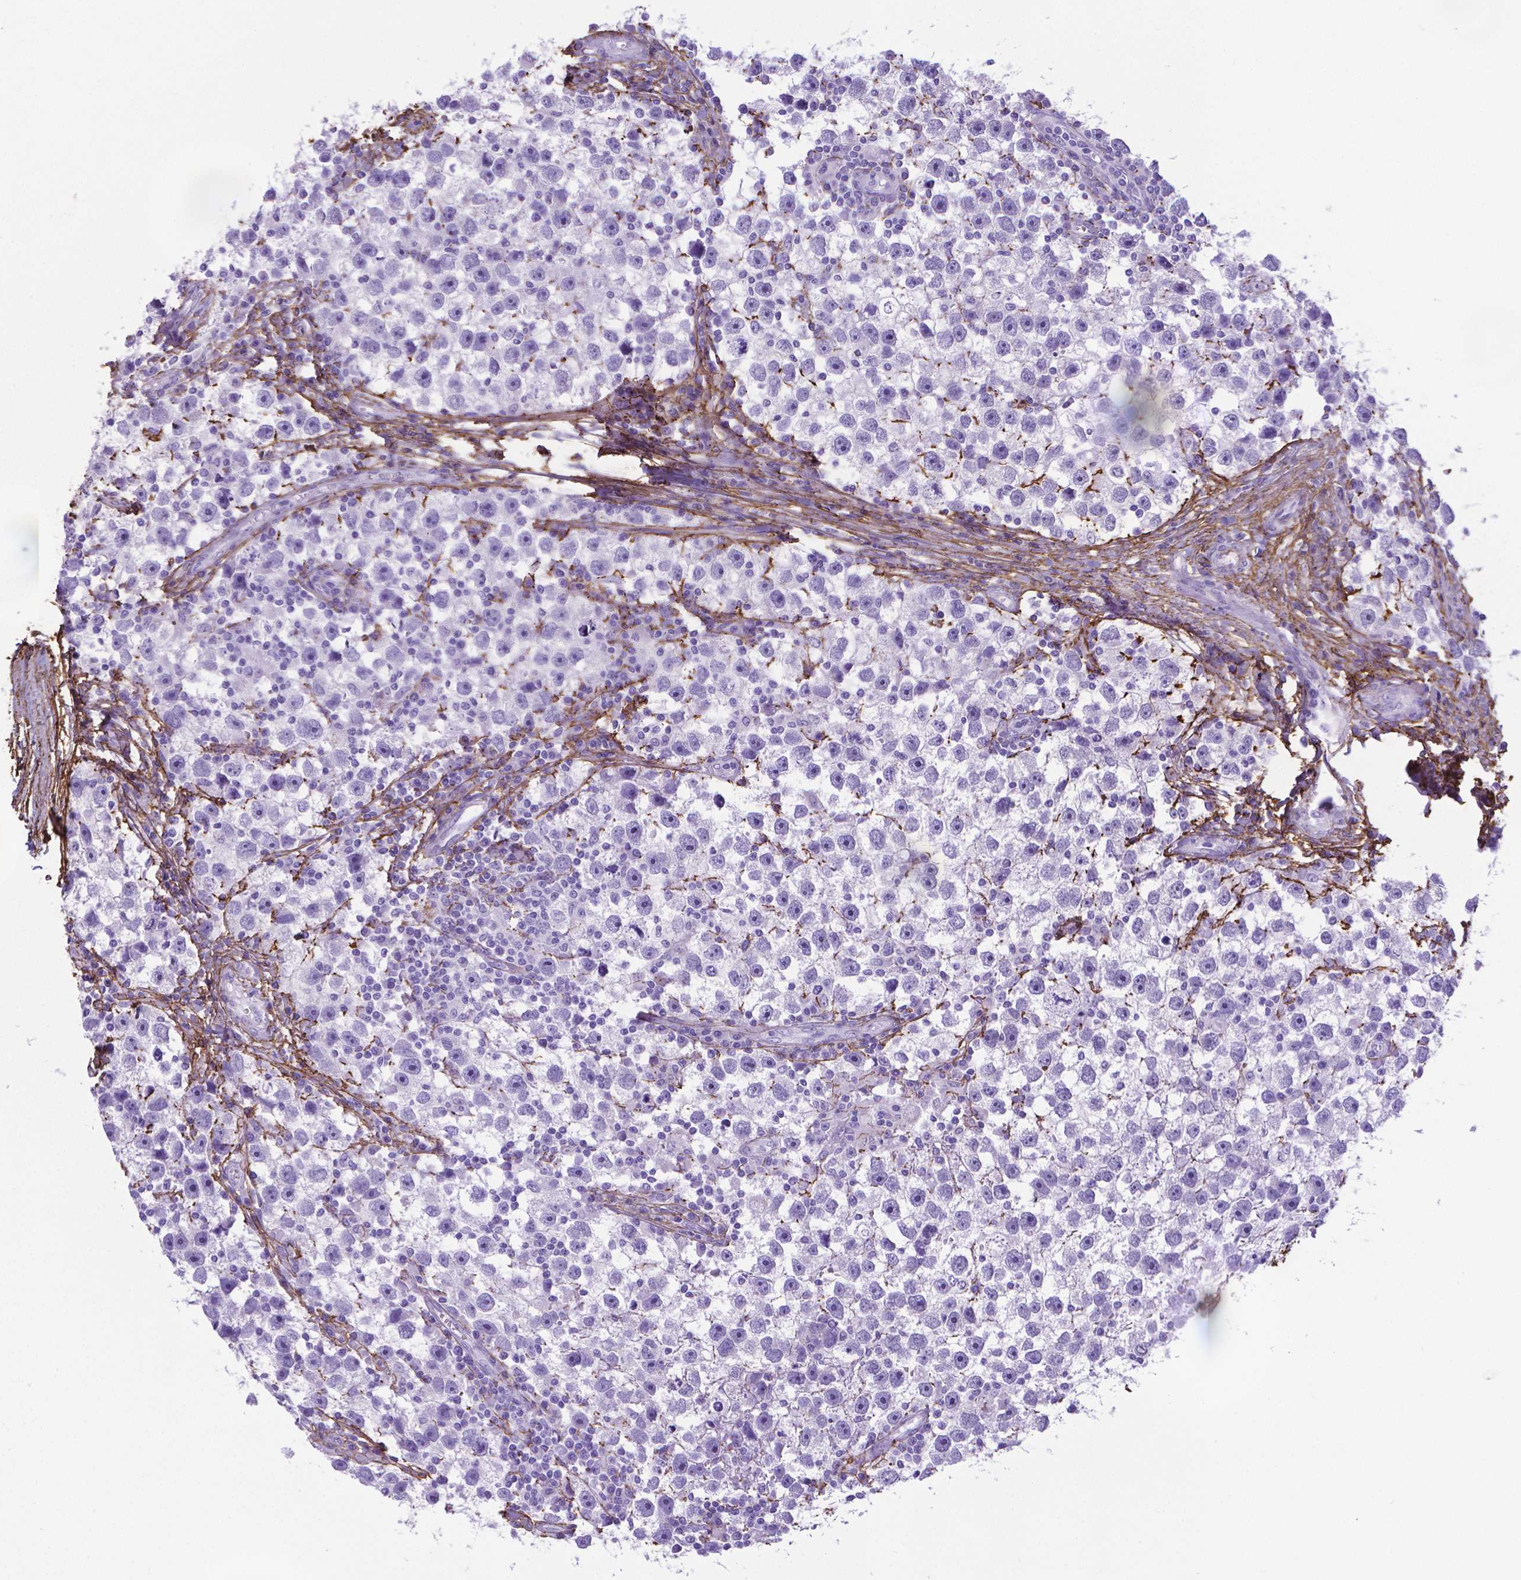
{"staining": {"intensity": "negative", "quantity": "none", "location": "none"}, "tissue": "testis cancer", "cell_type": "Tumor cells", "image_type": "cancer", "snomed": [{"axis": "morphology", "description": "Seminoma, NOS"}, {"axis": "topography", "description": "Testis"}], "caption": "Tumor cells are negative for brown protein staining in testis cancer.", "gene": "MFAP2", "patient": {"sex": "male", "age": 30}}